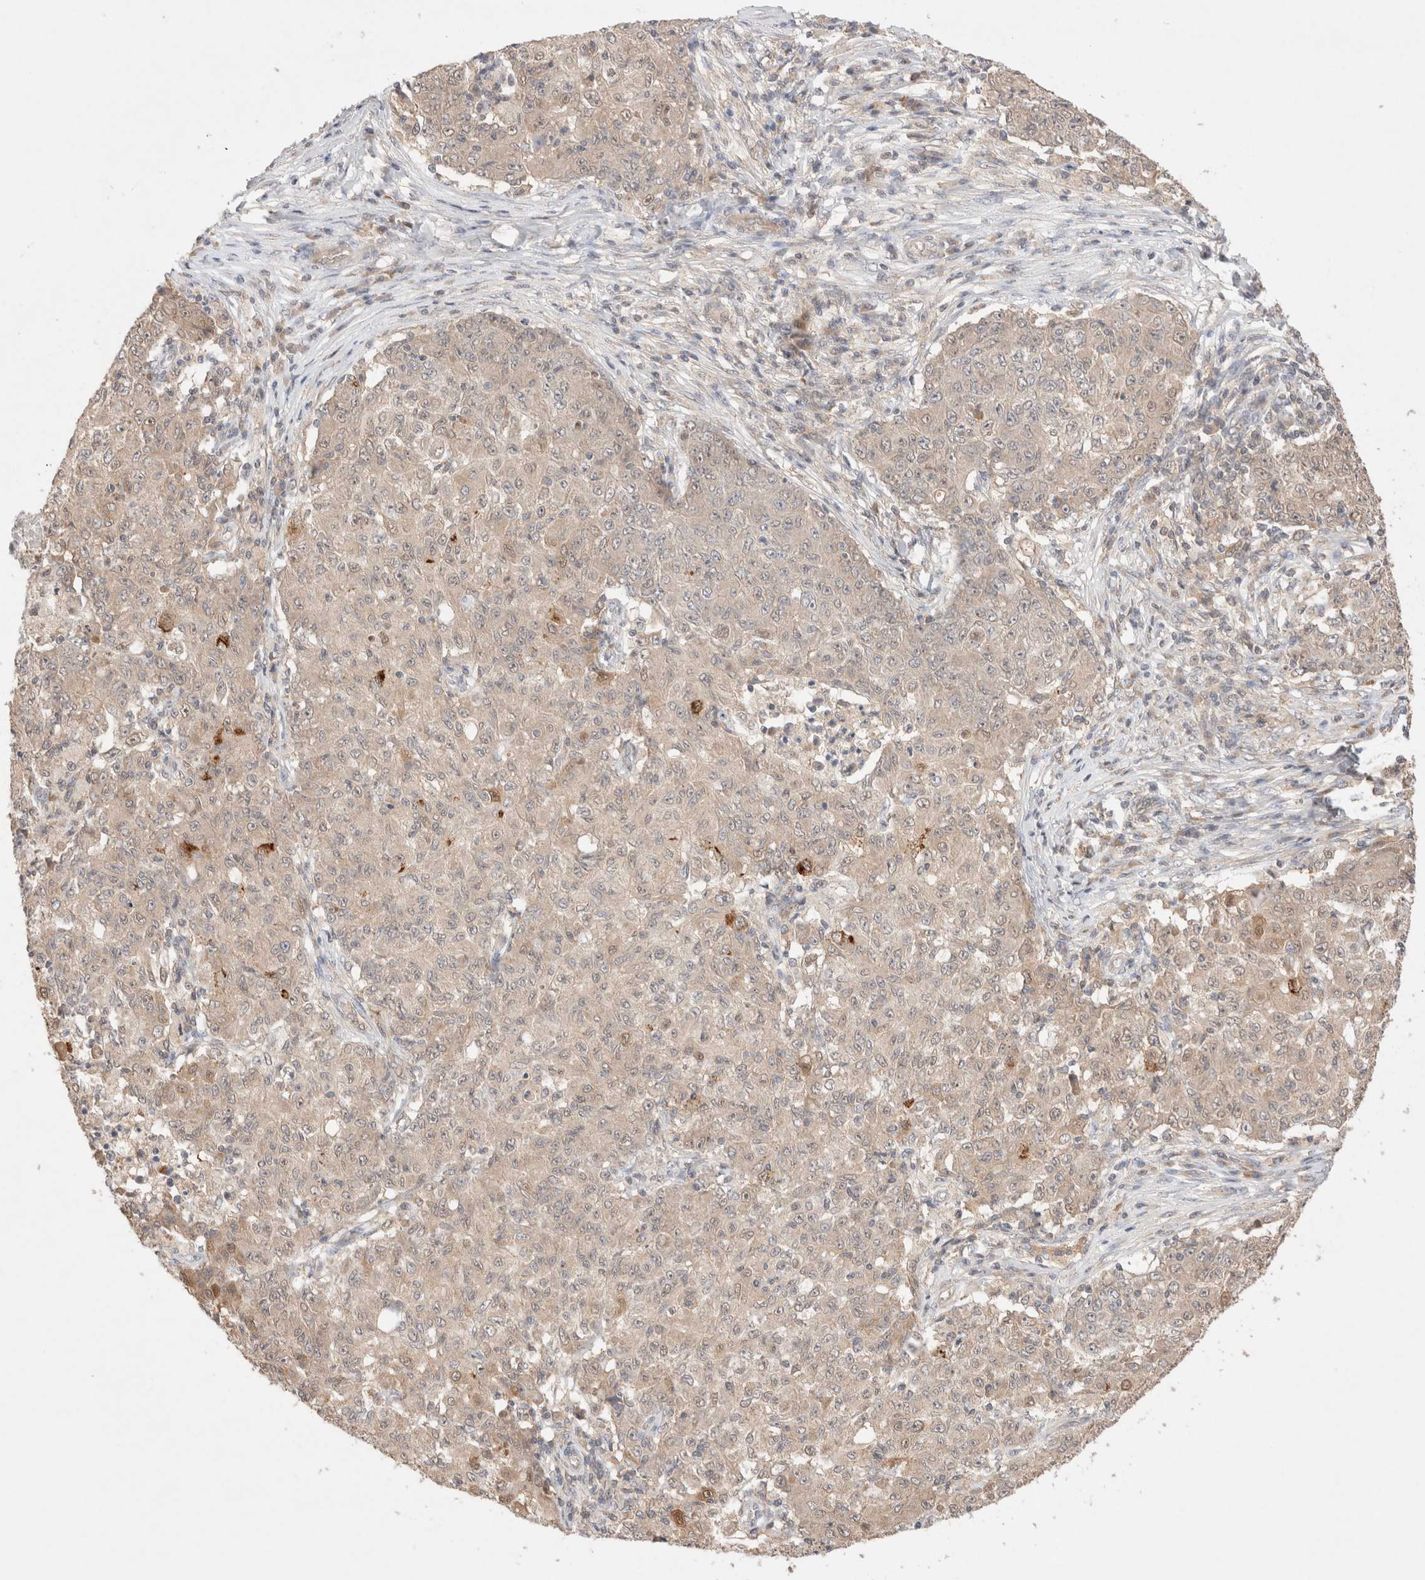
{"staining": {"intensity": "weak", "quantity": "<25%", "location": "cytoplasmic/membranous,nuclear"}, "tissue": "ovarian cancer", "cell_type": "Tumor cells", "image_type": "cancer", "snomed": [{"axis": "morphology", "description": "Carcinoma, endometroid"}, {"axis": "topography", "description": "Ovary"}], "caption": "This is a image of immunohistochemistry (IHC) staining of ovarian endometroid carcinoma, which shows no expression in tumor cells.", "gene": "CARNMT1", "patient": {"sex": "female", "age": 42}}